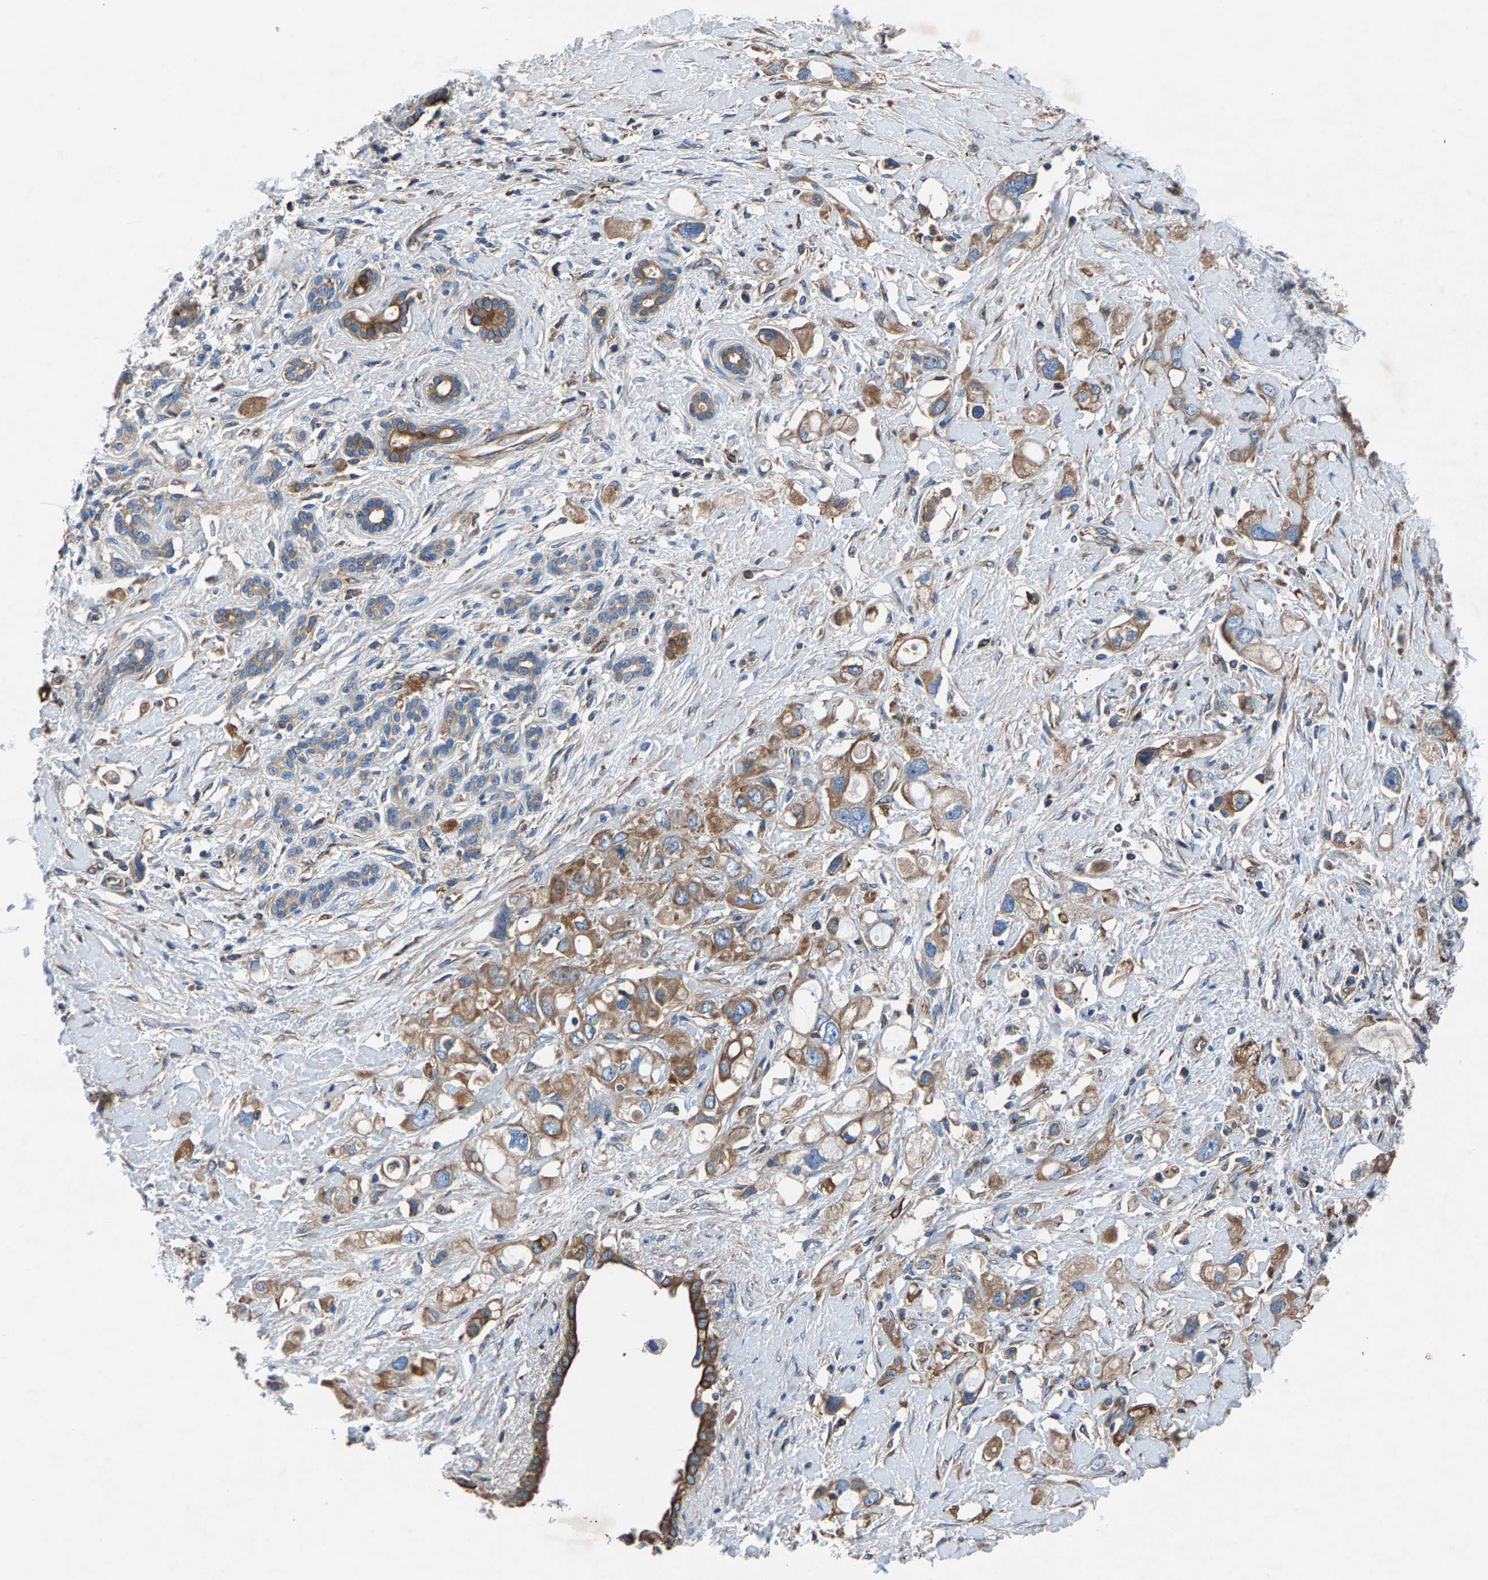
{"staining": {"intensity": "moderate", "quantity": ">75%", "location": "cytoplasmic/membranous"}, "tissue": "pancreatic cancer", "cell_type": "Tumor cells", "image_type": "cancer", "snomed": [{"axis": "morphology", "description": "Adenocarcinoma, NOS"}, {"axis": "topography", "description": "Pancreas"}], "caption": "Immunohistochemical staining of human adenocarcinoma (pancreatic) shows medium levels of moderate cytoplasmic/membranous expression in approximately >75% of tumor cells.", "gene": "LPCAT1", "patient": {"sex": "female", "age": 56}}